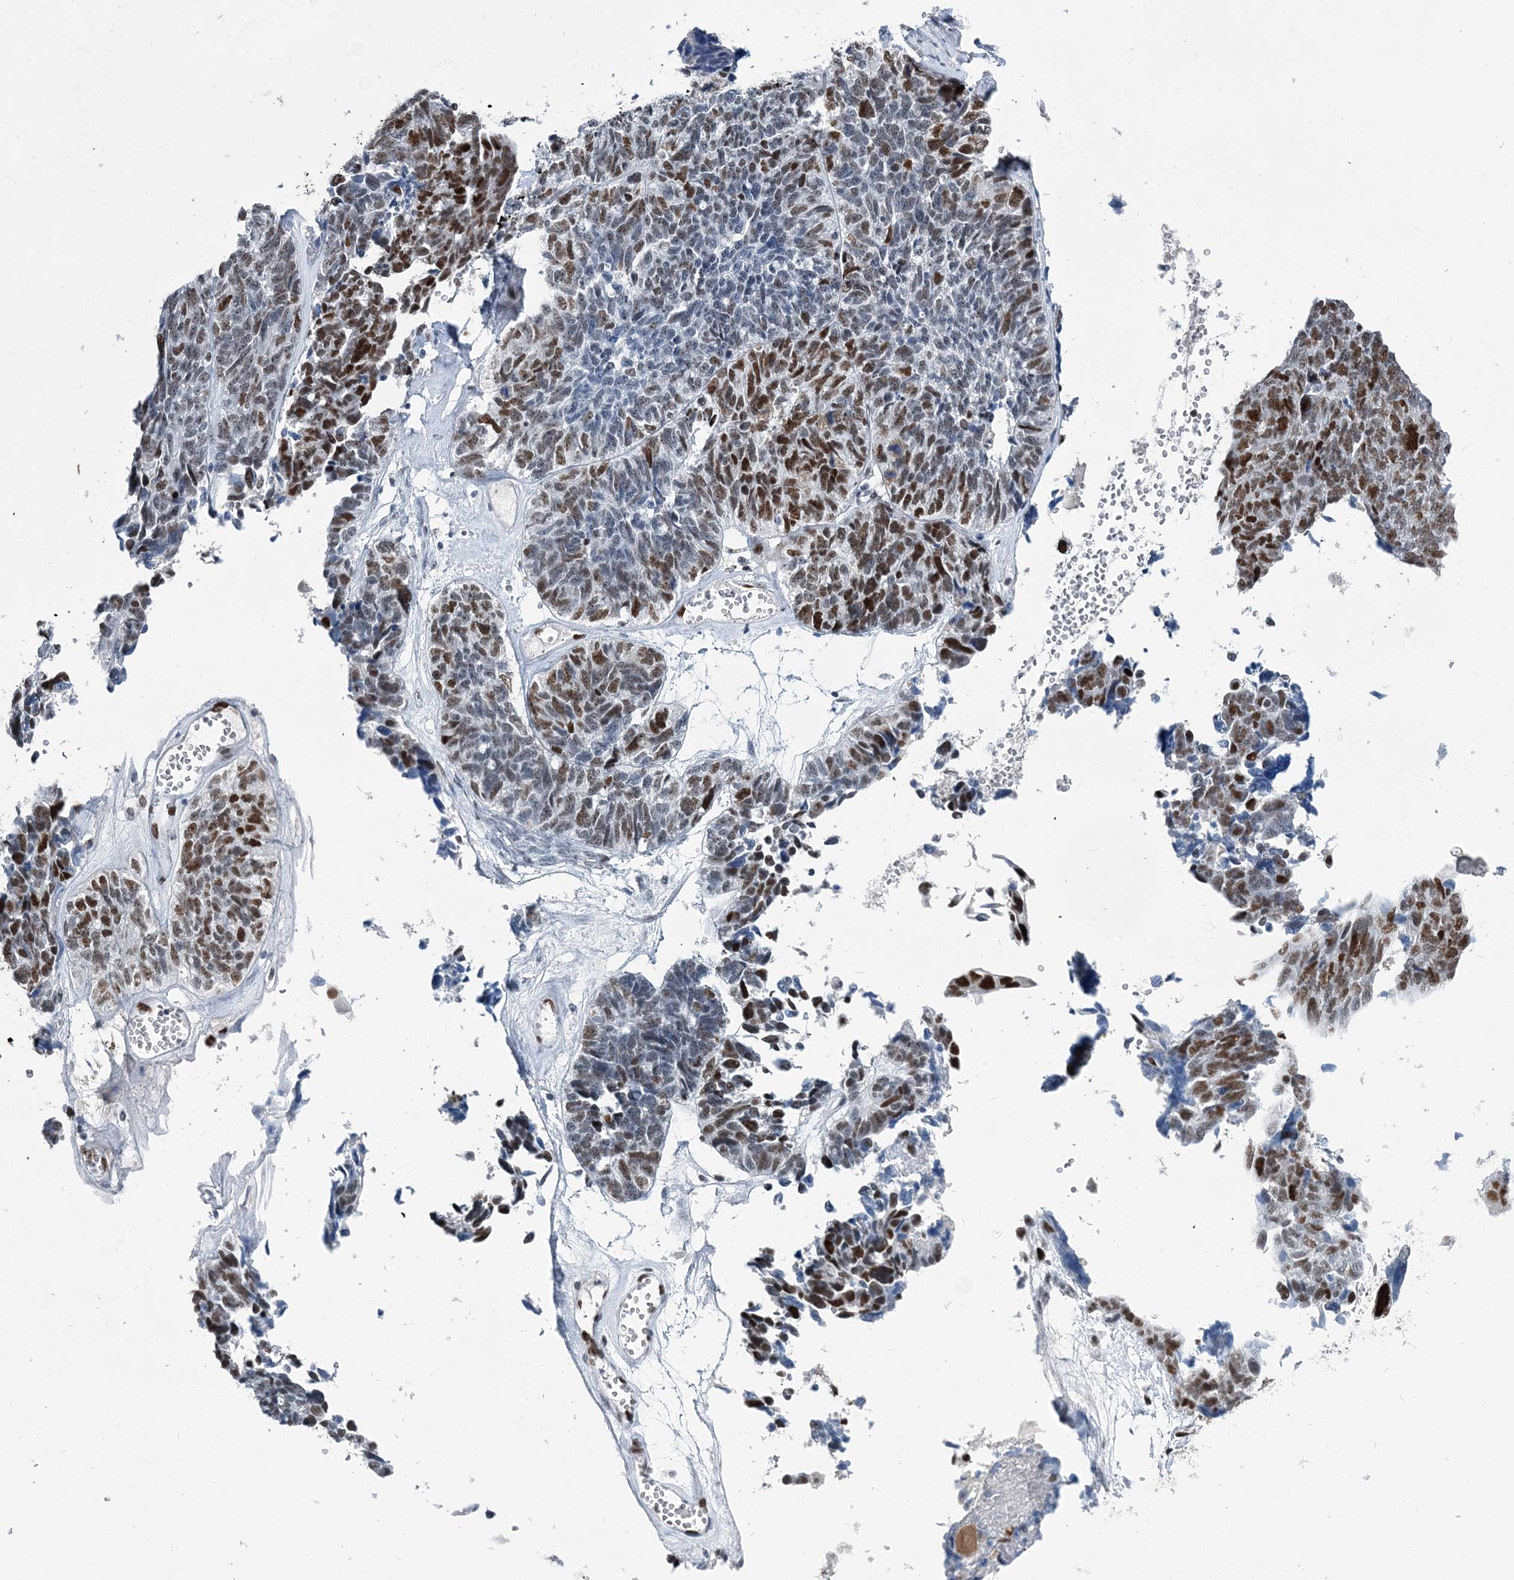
{"staining": {"intensity": "moderate", "quantity": "25%-75%", "location": "nuclear"}, "tissue": "ovarian cancer", "cell_type": "Tumor cells", "image_type": "cancer", "snomed": [{"axis": "morphology", "description": "Cystadenocarcinoma, serous, NOS"}, {"axis": "topography", "description": "Ovary"}], "caption": "High-power microscopy captured an immunohistochemistry (IHC) histopathology image of ovarian cancer (serous cystadenocarcinoma), revealing moderate nuclear expression in approximately 25%-75% of tumor cells.", "gene": "HAT1", "patient": {"sex": "female", "age": 79}}